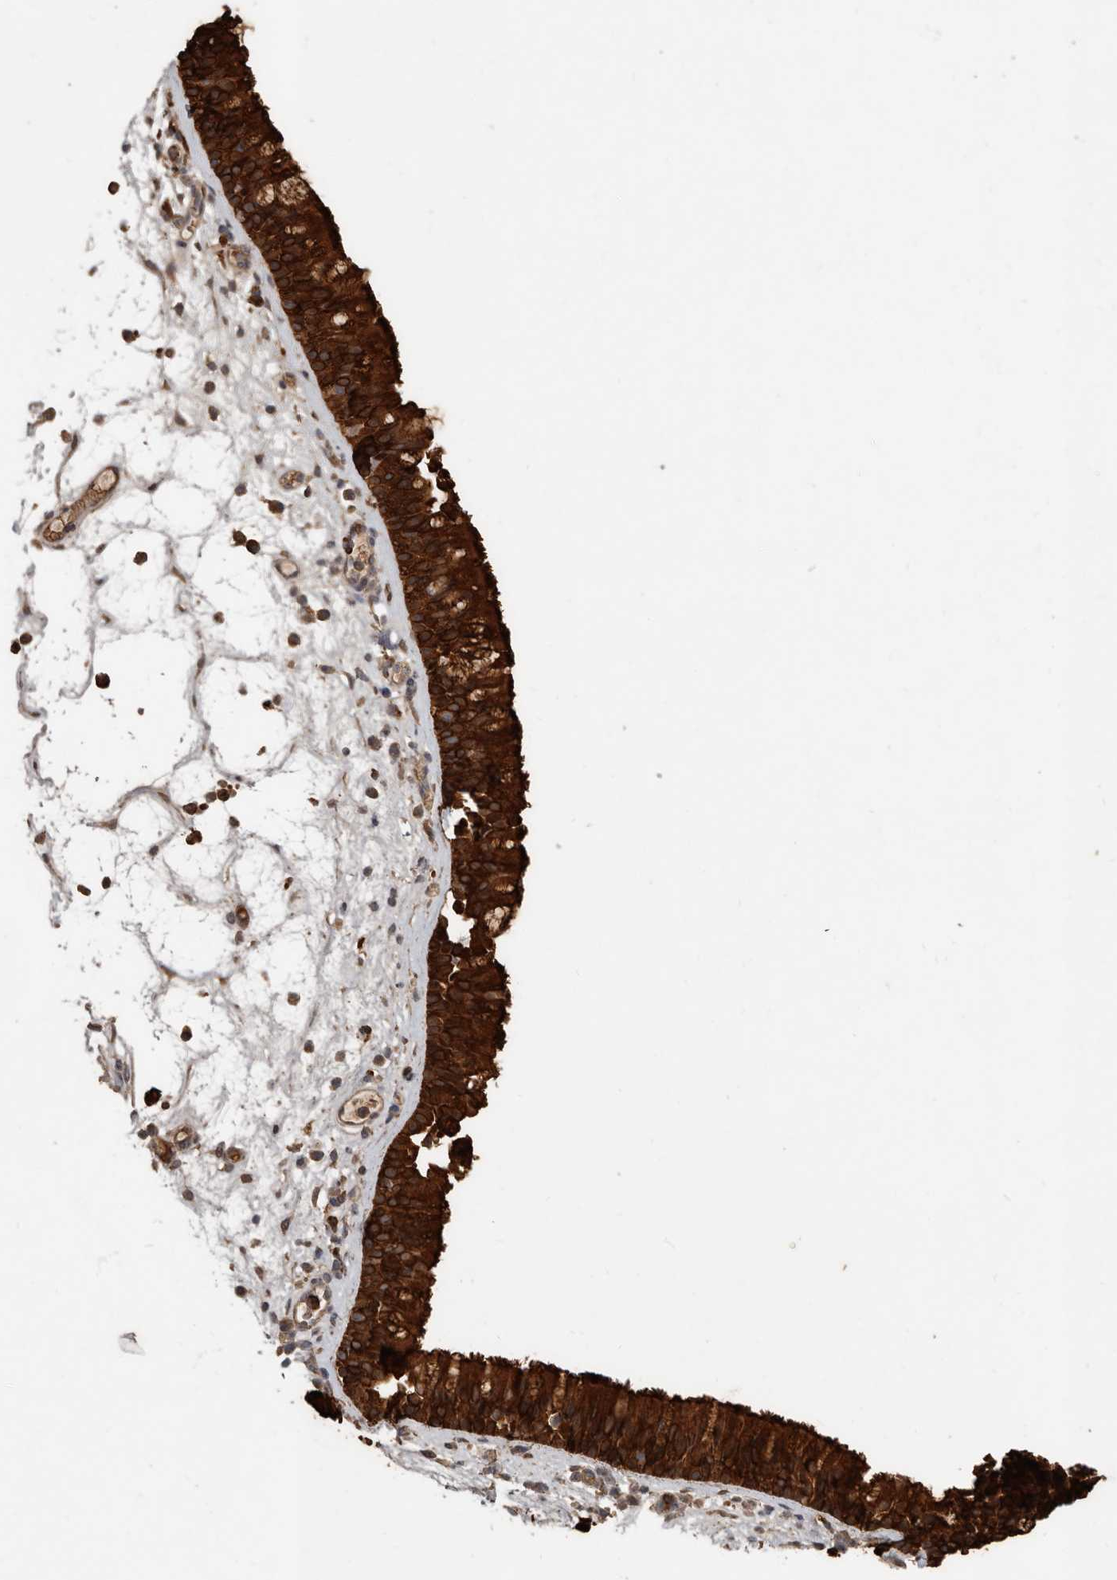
{"staining": {"intensity": "strong", "quantity": ">75%", "location": "cytoplasmic/membranous"}, "tissue": "nasopharynx", "cell_type": "Respiratory epithelial cells", "image_type": "normal", "snomed": [{"axis": "morphology", "description": "Normal tissue, NOS"}, {"axis": "morphology", "description": "Inflammation, NOS"}, {"axis": "morphology", "description": "Malignant melanoma, Metastatic site"}, {"axis": "topography", "description": "Nasopharynx"}], "caption": "Immunohistochemical staining of benign human nasopharynx displays strong cytoplasmic/membranous protein staining in about >75% of respiratory epithelial cells. The staining was performed using DAB, with brown indicating positive protein expression. Nuclei are stained blue with hematoxylin.", "gene": "KIF26B", "patient": {"sex": "male", "age": 70}}